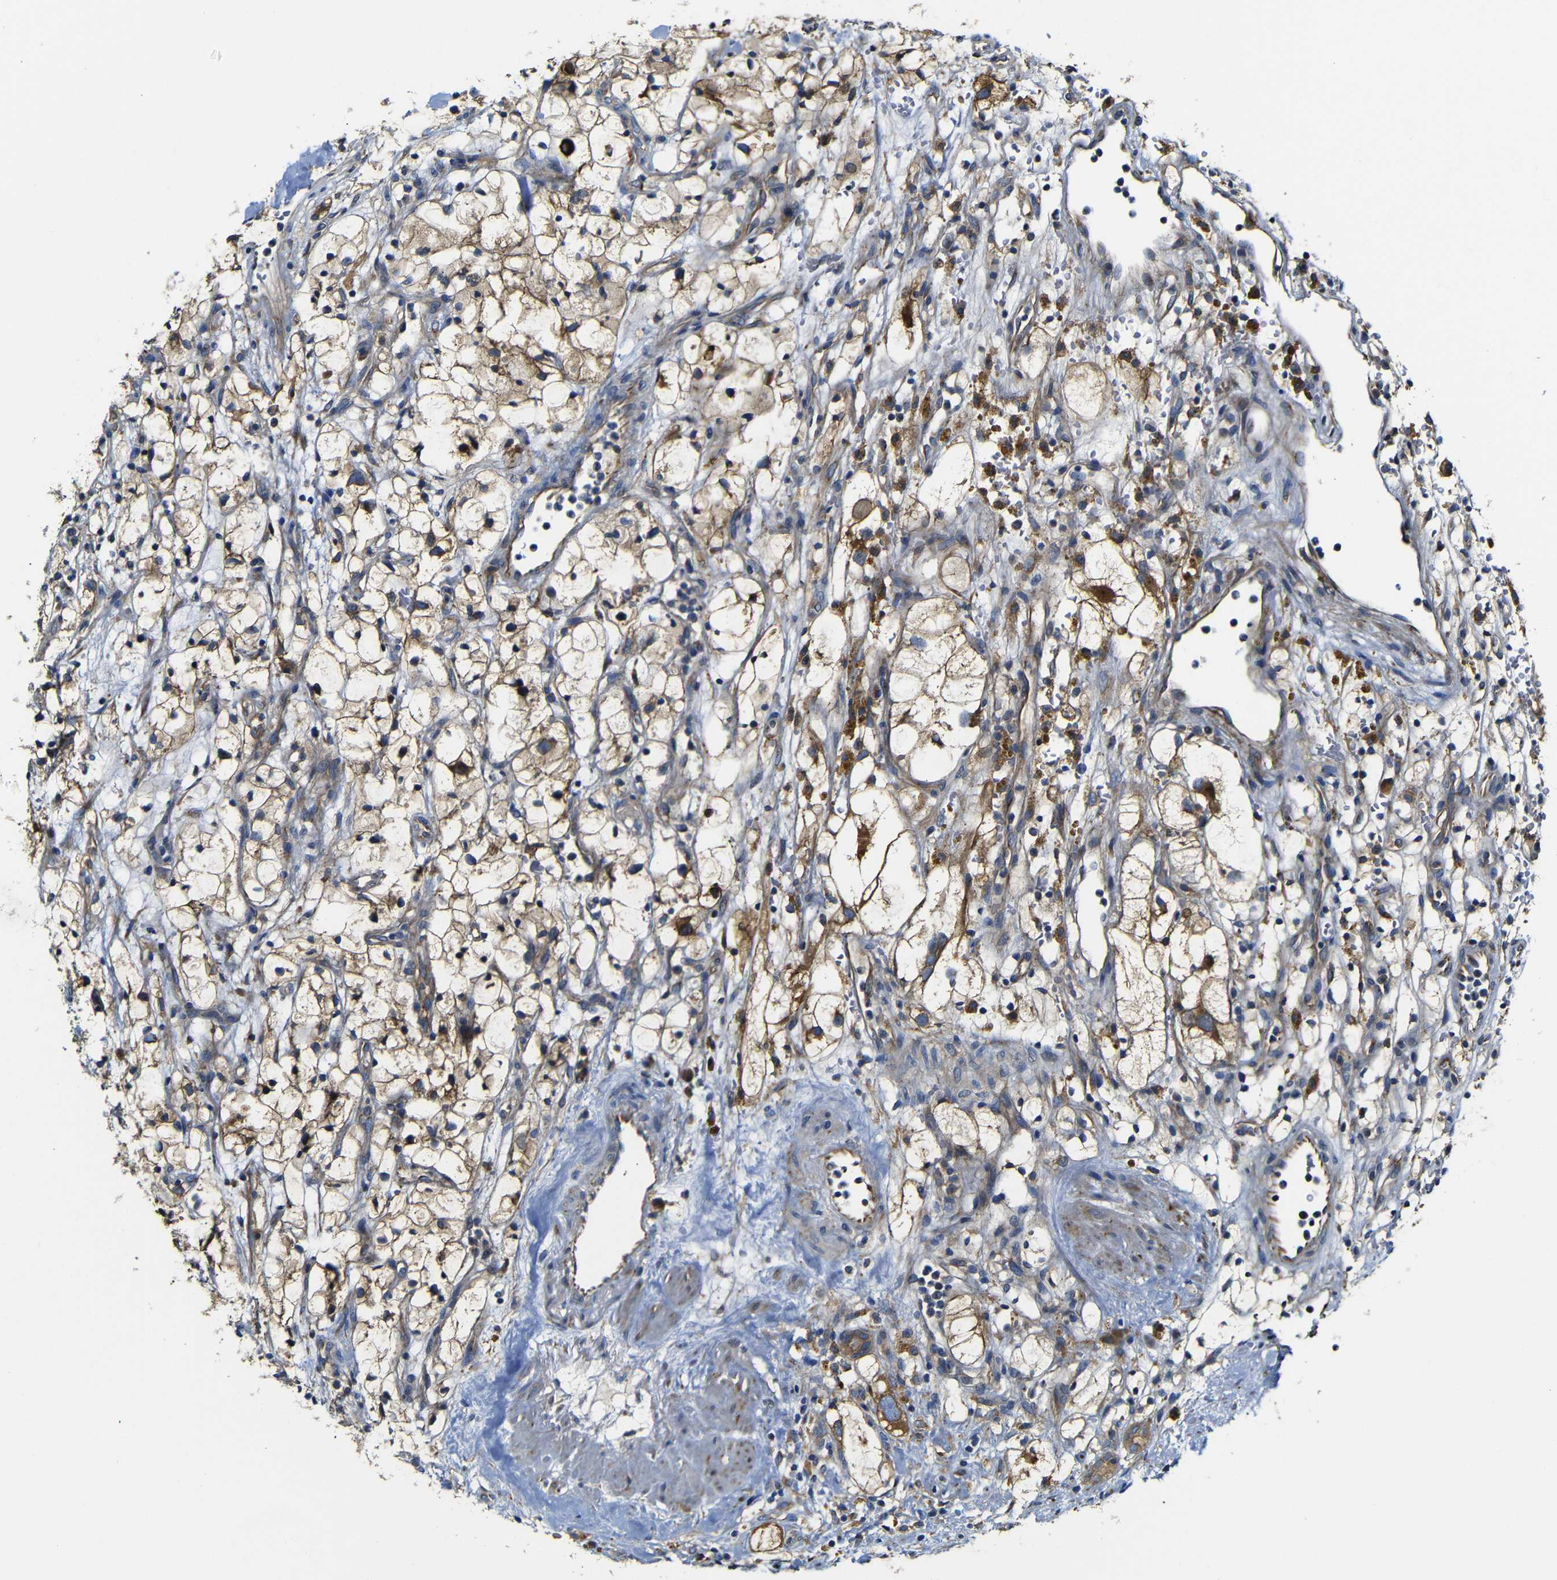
{"staining": {"intensity": "moderate", "quantity": ">75%", "location": "cytoplasmic/membranous"}, "tissue": "renal cancer", "cell_type": "Tumor cells", "image_type": "cancer", "snomed": [{"axis": "morphology", "description": "Adenocarcinoma, NOS"}, {"axis": "topography", "description": "Kidney"}], "caption": "A high-resolution micrograph shows immunohistochemistry (IHC) staining of renal cancer, which reveals moderate cytoplasmic/membranous positivity in about >75% of tumor cells.", "gene": "CLCC1", "patient": {"sex": "female", "age": 60}}